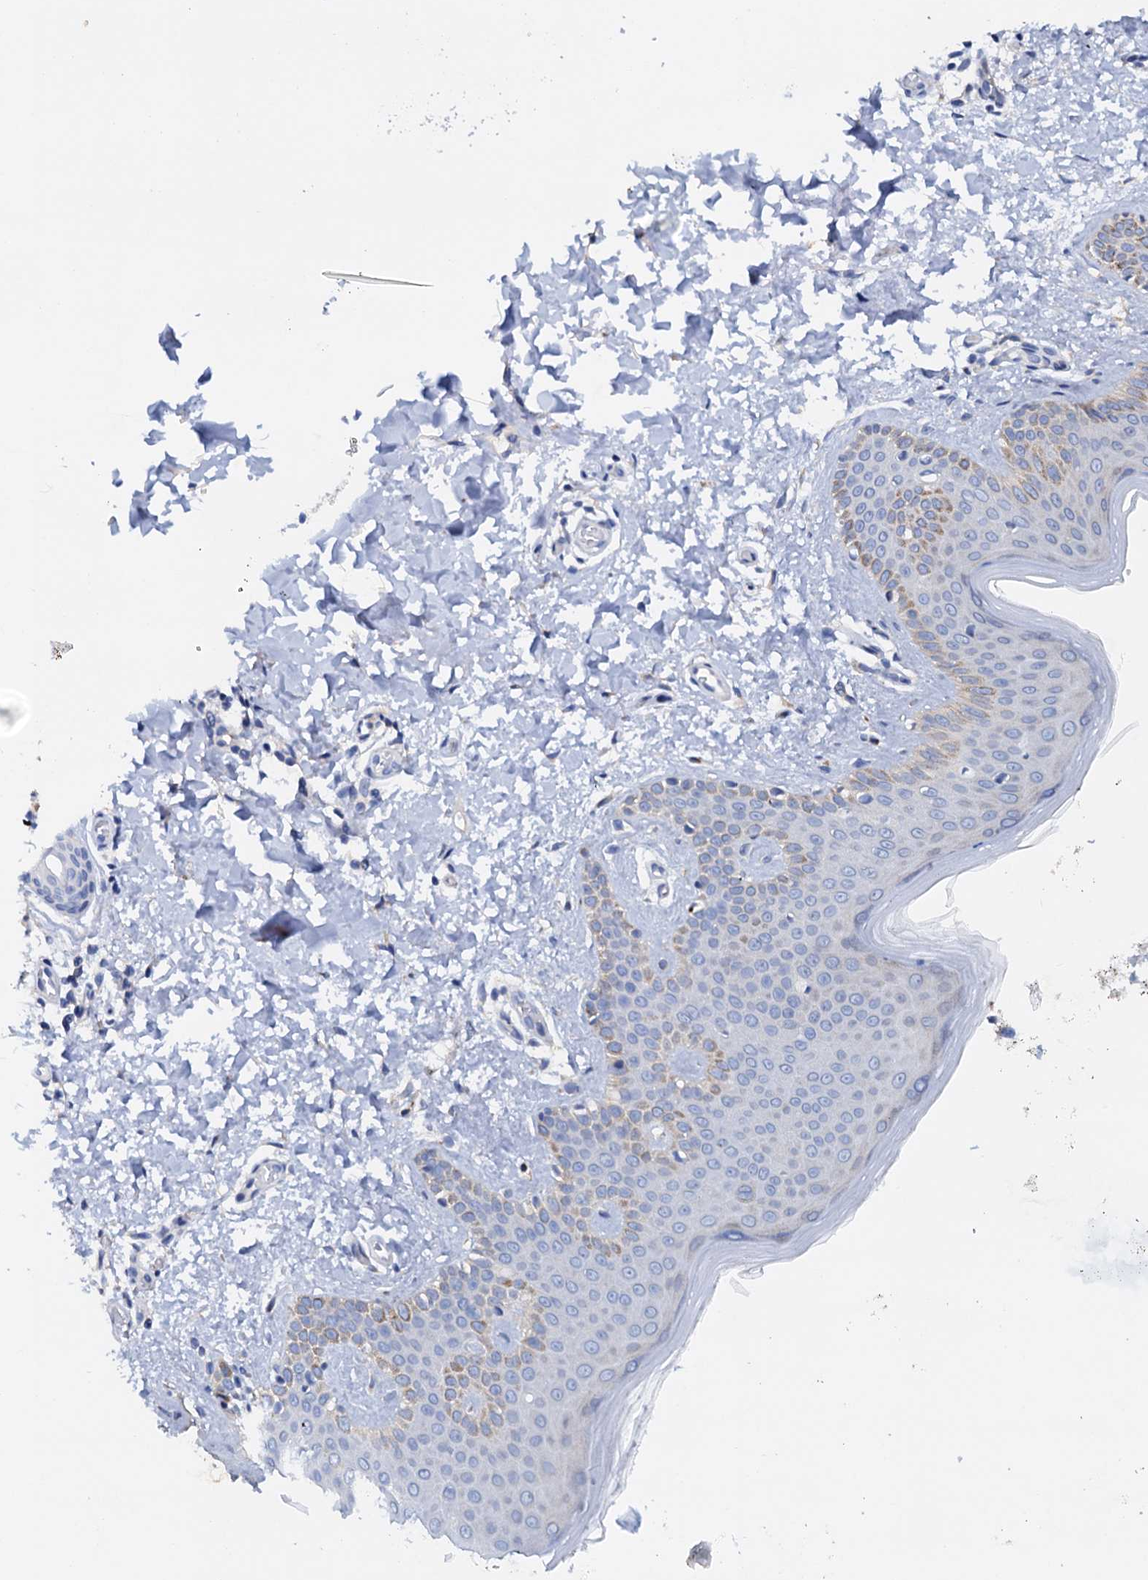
{"staining": {"intensity": "negative", "quantity": "none", "location": "none"}, "tissue": "skin", "cell_type": "Fibroblasts", "image_type": "normal", "snomed": [{"axis": "morphology", "description": "Normal tissue, NOS"}, {"axis": "topography", "description": "Skin"}], "caption": "Protein analysis of unremarkable skin reveals no significant staining in fibroblasts.", "gene": "RASSF9", "patient": {"sex": "male", "age": 36}}